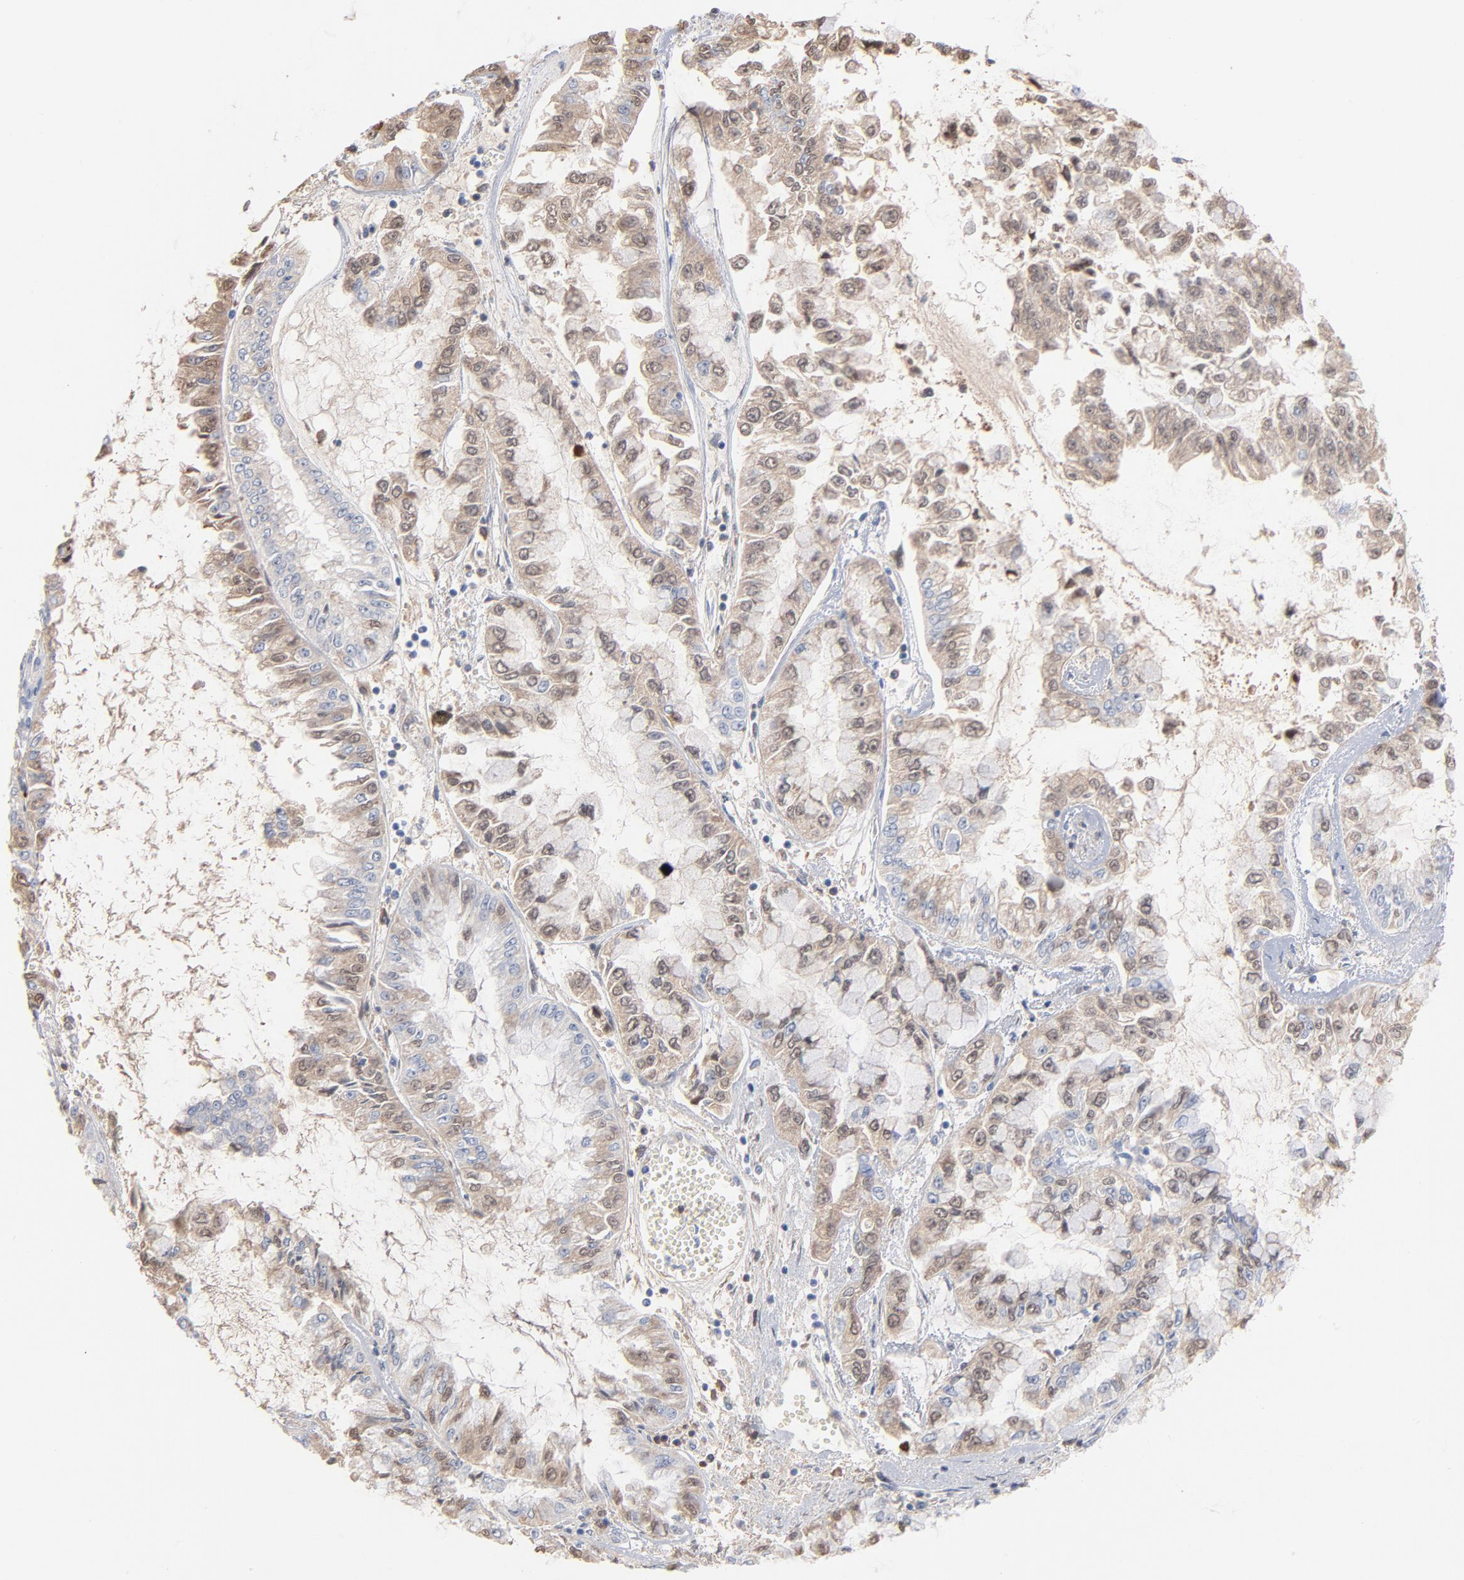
{"staining": {"intensity": "weak", "quantity": "25%-75%", "location": "nuclear"}, "tissue": "liver cancer", "cell_type": "Tumor cells", "image_type": "cancer", "snomed": [{"axis": "morphology", "description": "Cholangiocarcinoma"}, {"axis": "topography", "description": "Liver"}], "caption": "Brown immunohistochemical staining in human liver cholangiocarcinoma displays weak nuclear expression in approximately 25%-75% of tumor cells. The protein of interest is stained brown, and the nuclei are stained in blue (DAB IHC with brightfield microscopy, high magnification).", "gene": "SERPINA4", "patient": {"sex": "female", "age": 79}}